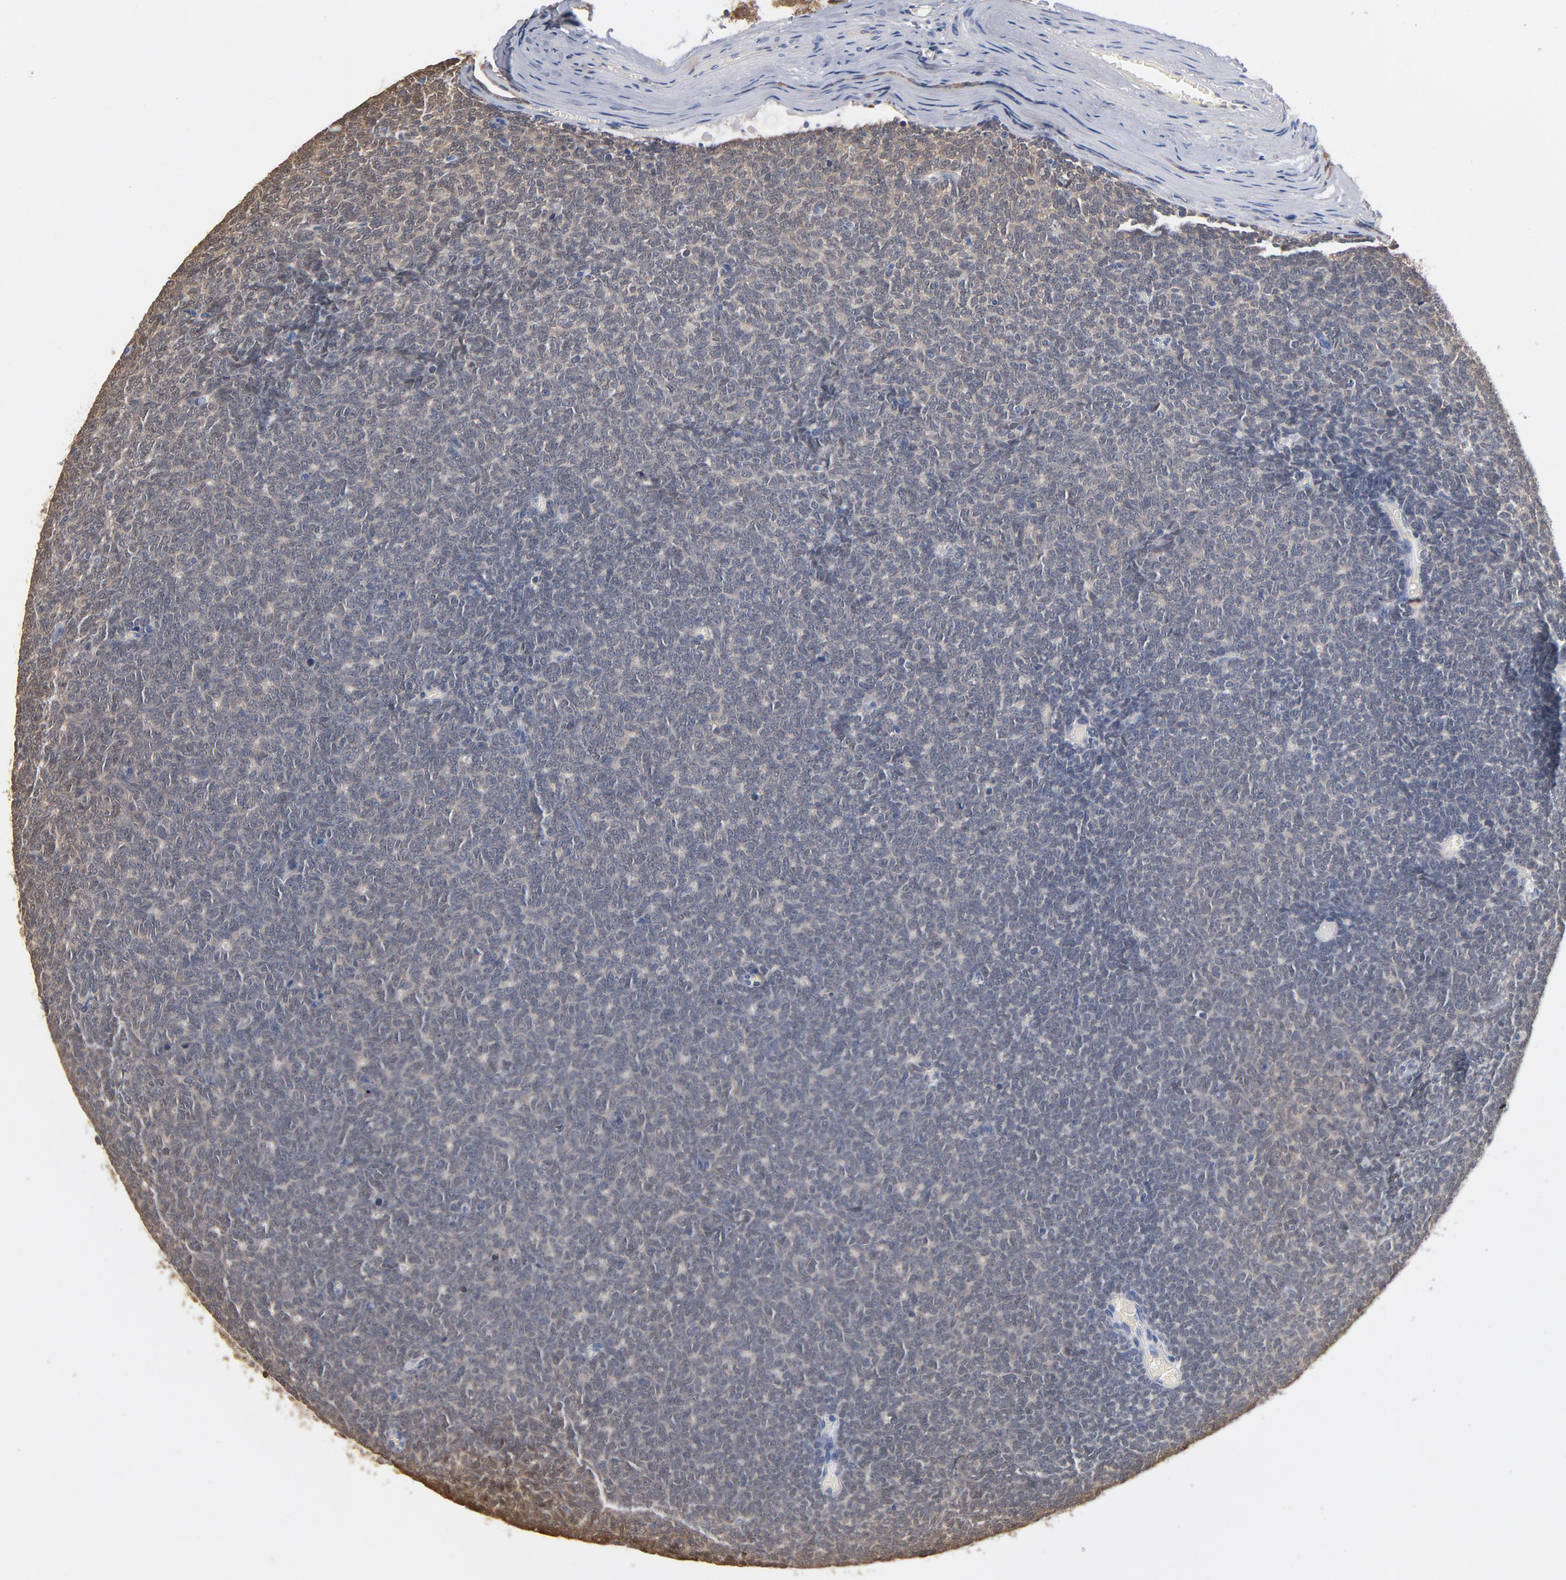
{"staining": {"intensity": "weak", "quantity": "25%-75%", "location": "cytoplasmic/membranous"}, "tissue": "renal cancer", "cell_type": "Tumor cells", "image_type": "cancer", "snomed": [{"axis": "morphology", "description": "Neoplasm, malignant, NOS"}, {"axis": "topography", "description": "Kidney"}], "caption": "Immunohistochemistry (IHC) histopathology image of human renal cancer (neoplasm (malignant)) stained for a protein (brown), which shows low levels of weak cytoplasmic/membranous positivity in about 25%-75% of tumor cells.", "gene": "MIF", "patient": {"sex": "male", "age": 28}}